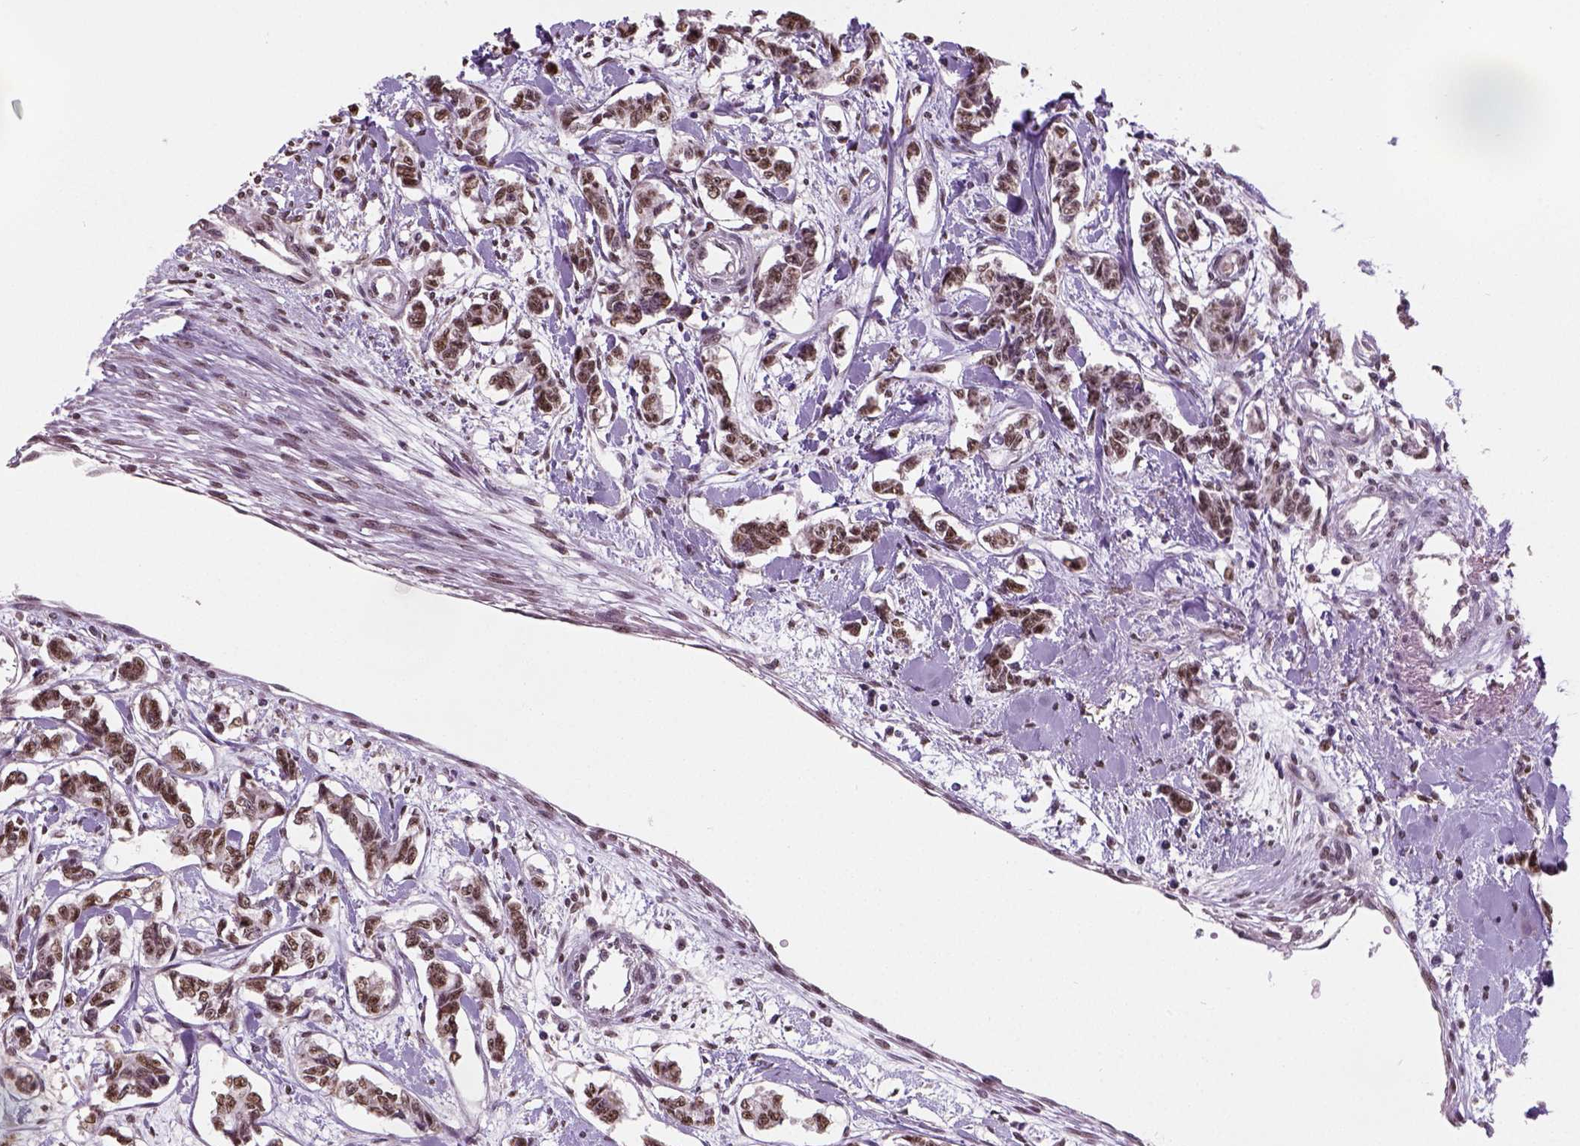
{"staining": {"intensity": "moderate", "quantity": ">75%", "location": "nuclear"}, "tissue": "carcinoid", "cell_type": "Tumor cells", "image_type": "cancer", "snomed": [{"axis": "morphology", "description": "Carcinoid, malignant, NOS"}, {"axis": "topography", "description": "Kidney"}], "caption": "The histopathology image exhibits staining of carcinoid (malignant), revealing moderate nuclear protein staining (brown color) within tumor cells. The staining is performed using DAB brown chromogen to label protein expression. The nuclei are counter-stained blue using hematoxylin.", "gene": "C1orf112", "patient": {"sex": "female", "age": 41}}